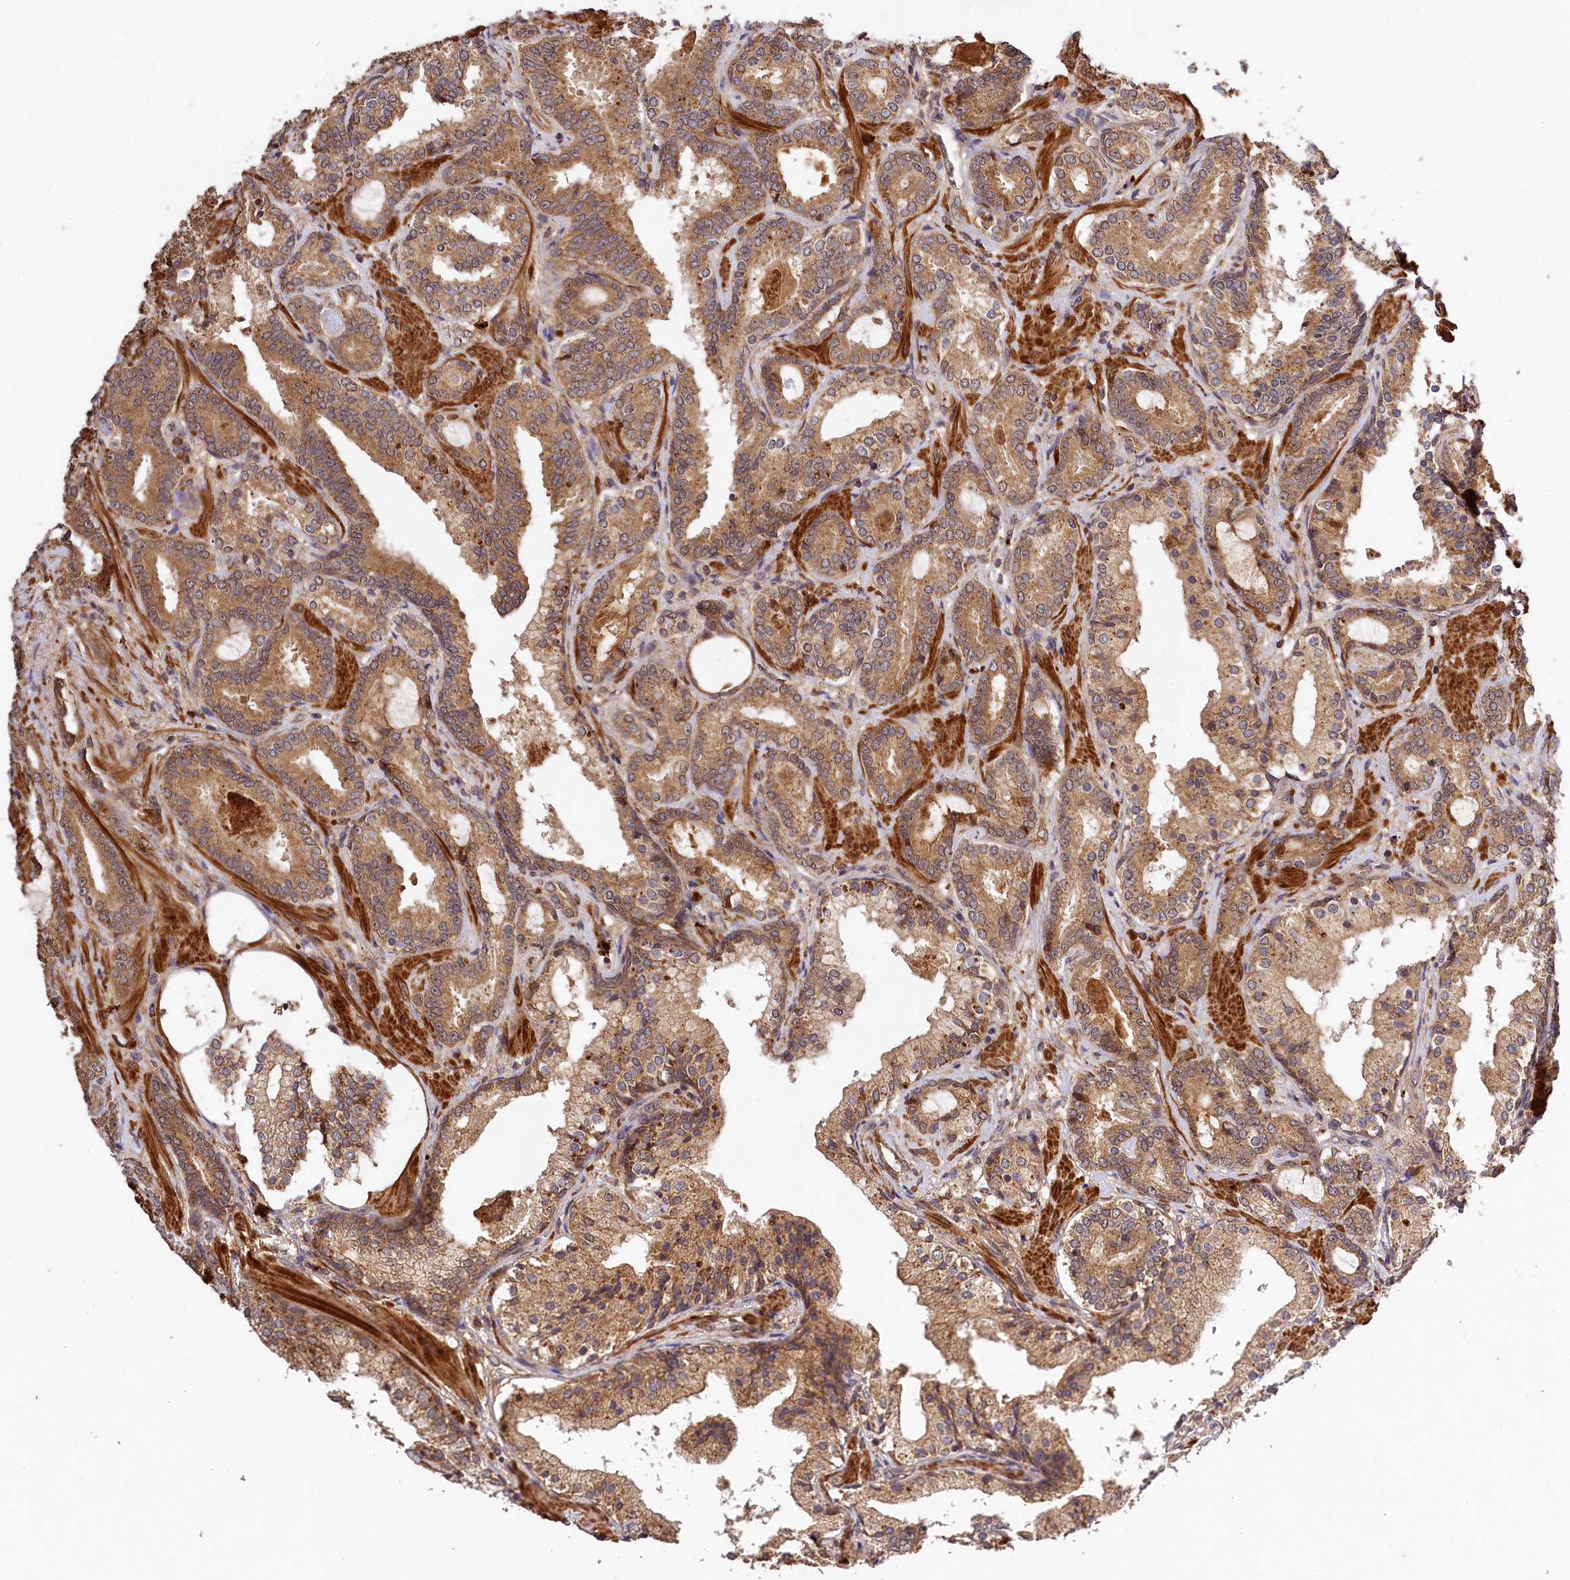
{"staining": {"intensity": "moderate", "quantity": ">75%", "location": "cytoplasmic/membranous"}, "tissue": "prostate cancer", "cell_type": "Tumor cells", "image_type": "cancer", "snomed": [{"axis": "morphology", "description": "Adenocarcinoma, High grade"}, {"axis": "topography", "description": "Prostate"}], "caption": "Prostate cancer (adenocarcinoma (high-grade)) stained for a protein exhibits moderate cytoplasmic/membranous positivity in tumor cells. The protein is stained brown, and the nuclei are stained in blue (DAB IHC with brightfield microscopy, high magnification).", "gene": "MCF2L2", "patient": {"sex": "male", "age": 58}}